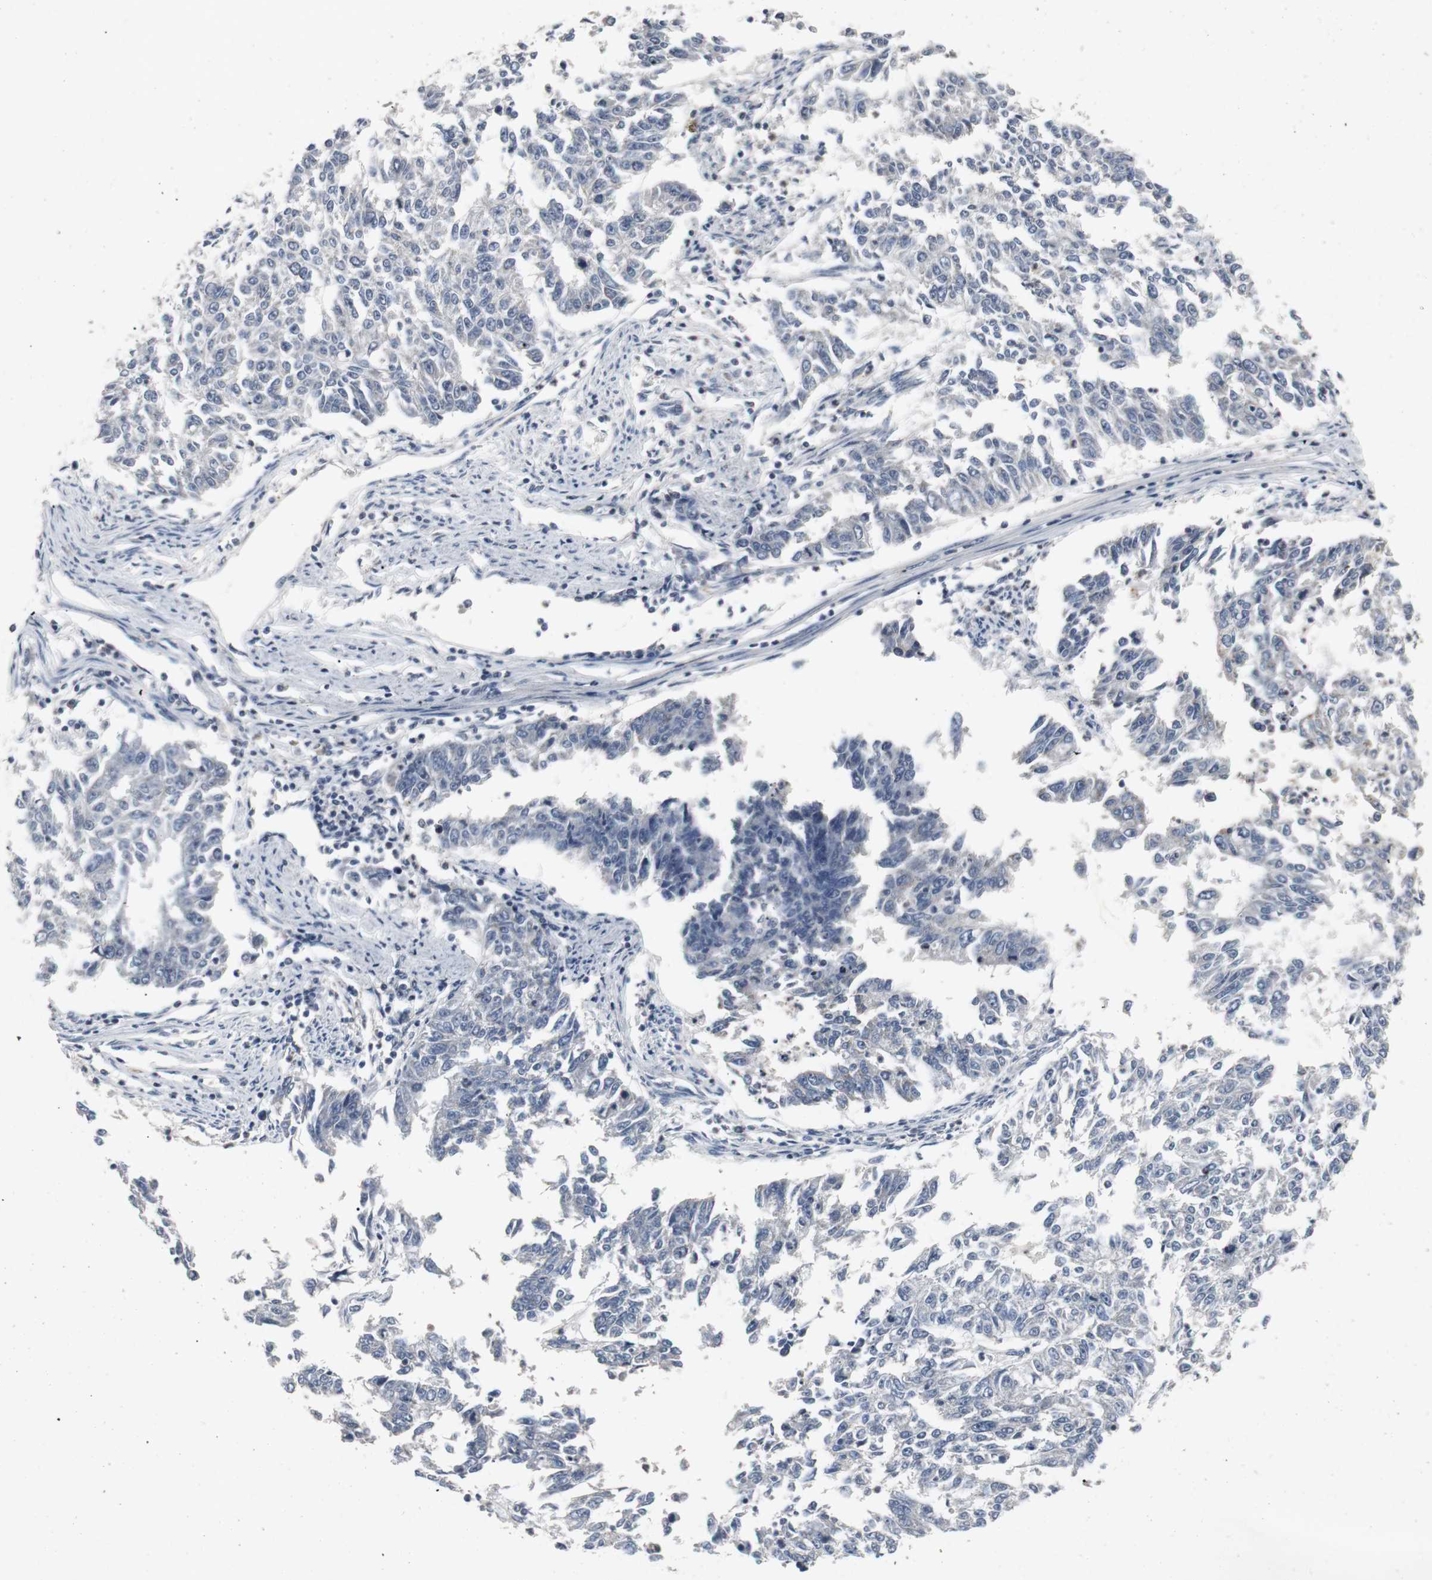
{"staining": {"intensity": "negative", "quantity": "none", "location": "none"}, "tissue": "endometrial cancer", "cell_type": "Tumor cells", "image_type": "cancer", "snomed": [{"axis": "morphology", "description": "Adenocarcinoma, NOS"}, {"axis": "topography", "description": "Endometrium"}], "caption": "Immunohistochemistry image of human adenocarcinoma (endometrial) stained for a protein (brown), which reveals no expression in tumor cells. (Brightfield microscopy of DAB (3,3'-diaminobenzidine) immunohistochemistry (IHC) at high magnification).", "gene": "ACAA1", "patient": {"sex": "female", "age": 42}}